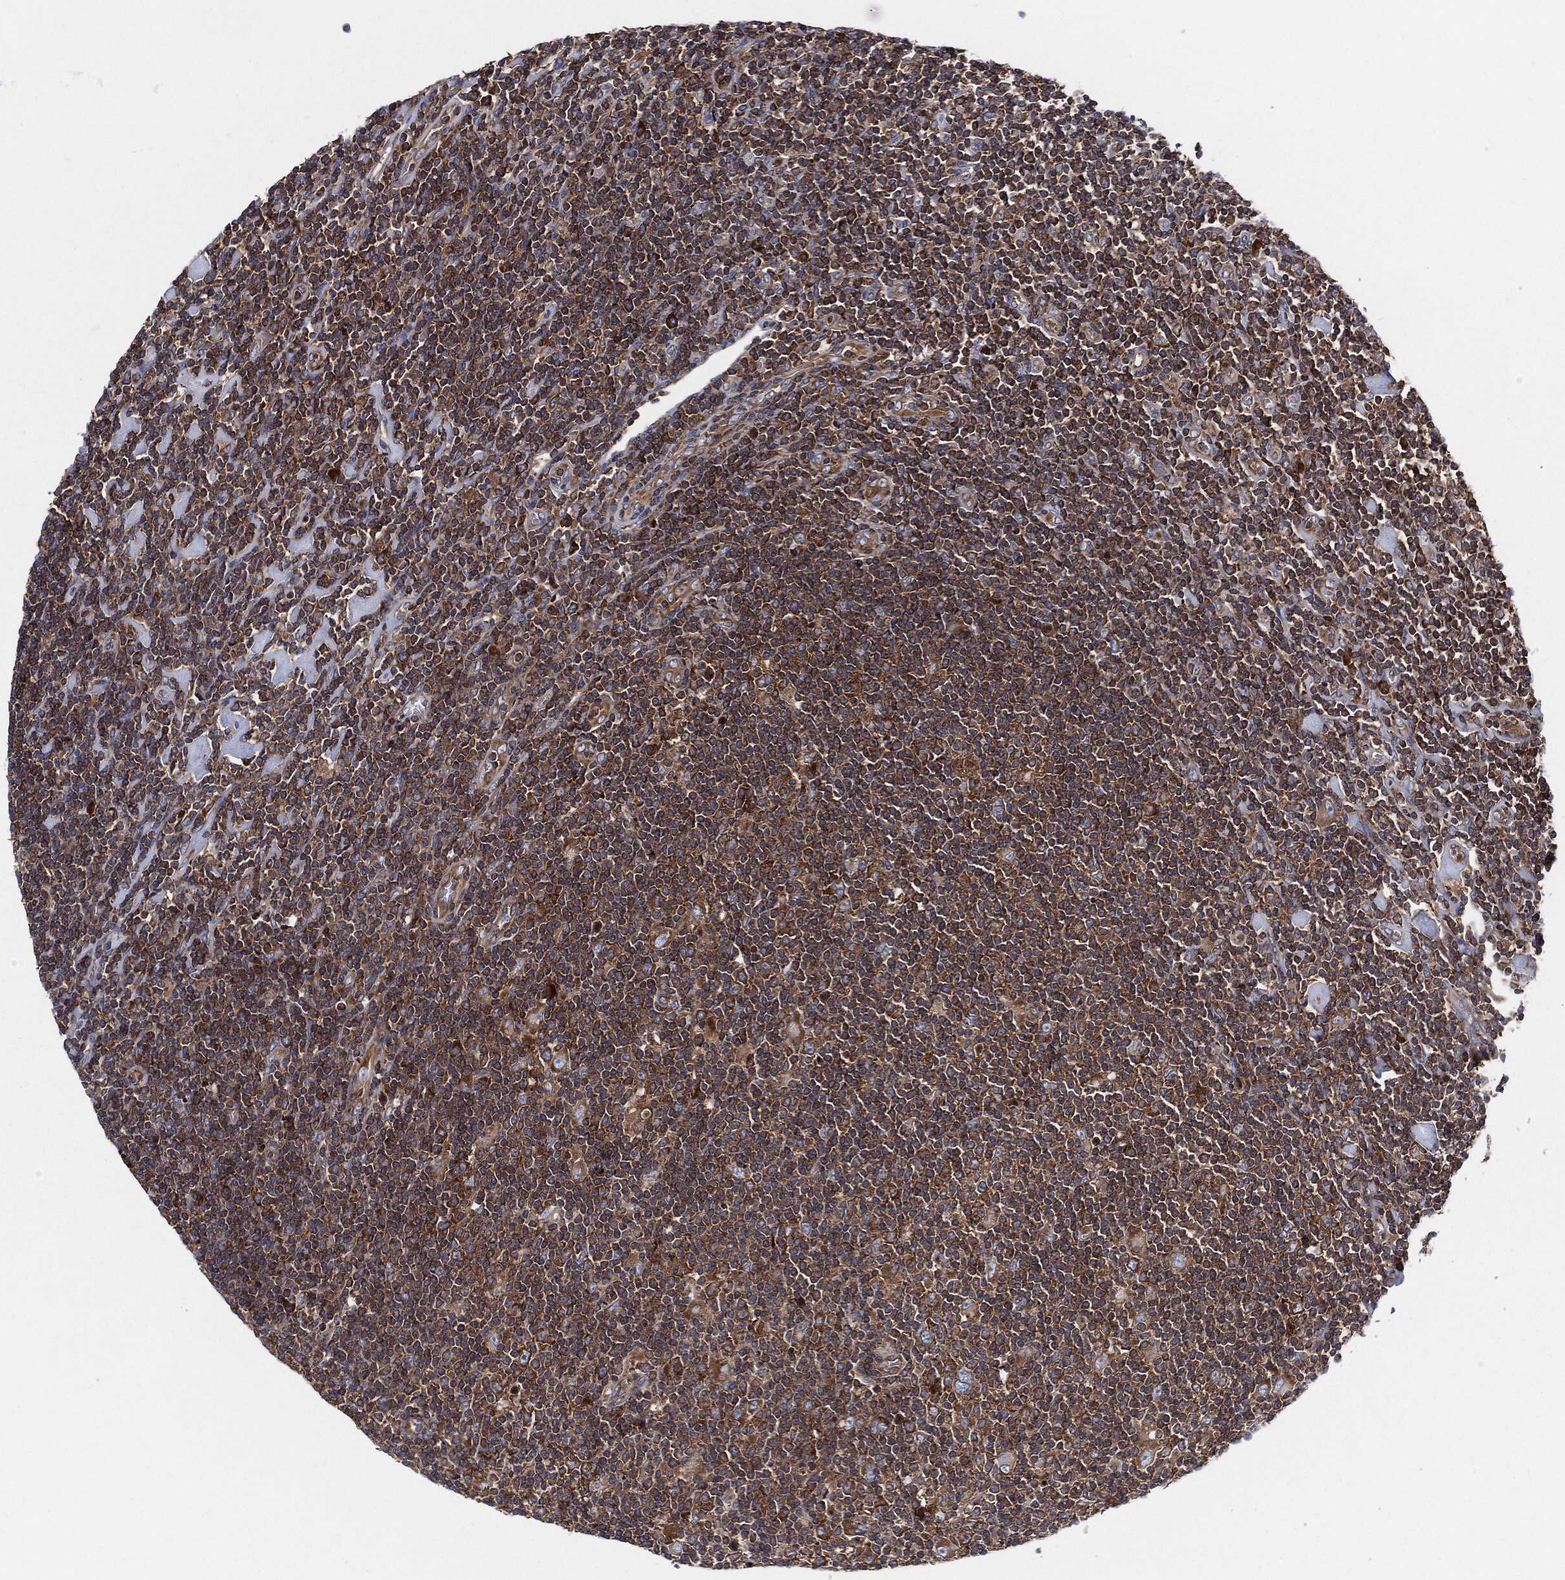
{"staining": {"intensity": "weak", "quantity": "25%-75%", "location": "cytoplasmic/membranous"}, "tissue": "lymphoma", "cell_type": "Tumor cells", "image_type": "cancer", "snomed": [{"axis": "morphology", "description": "Hodgkin's disease, NOS"}, {"axis": "topography", "description": "Lymph node"}], "caption": "Immunohistochemistry (IHC) image of human lymphoma stained for a protein (brown), which displays low levels of weak cytoplasmic/membranous positivity in about 25%-75% of tumor cells.", "gene": "EIF2S2", "patient": {"sex": "male", "age": 40}}